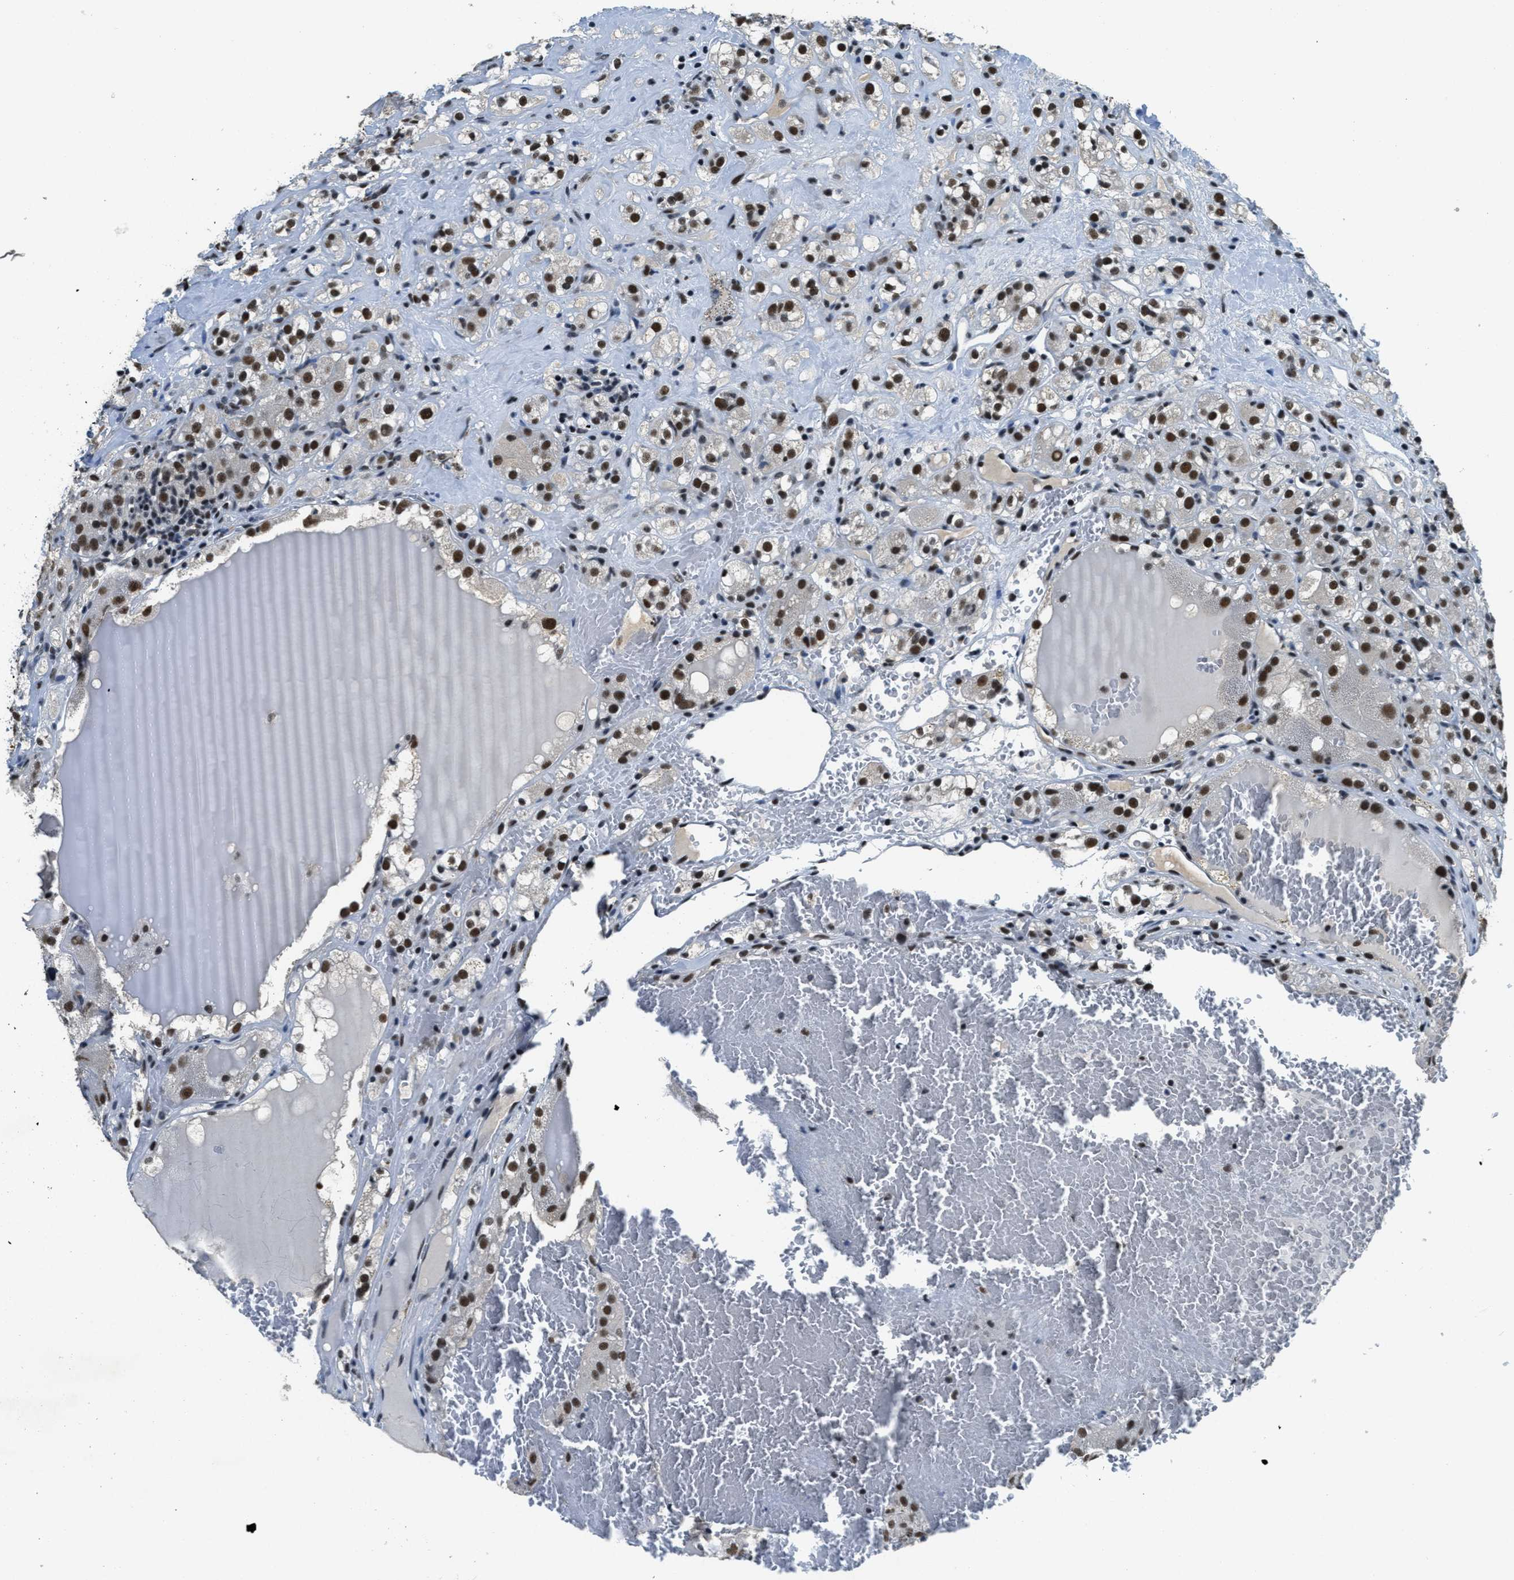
{"staining": {"intensity": "strong", "quantity": ">75%", "location": "nuclear"}, "tissue": "renal cancer", "cell_type": "Tumor cells", "image_type": "cancer", "snomed": [{"axis": "morphology", "description": "Normal tissue, NOS"}, {"axis": "morphology", "description": "Adenocarcinoma, NOS"}, {"axis": "topography", "description": "Kidney"}], "caption": "Tumor cells display strong nuclear staining in approximately >75% of cells in renal cancer (adenocarcinoma).", "gene": "SSB", "patient": {"sex": "male", "age": 61}}